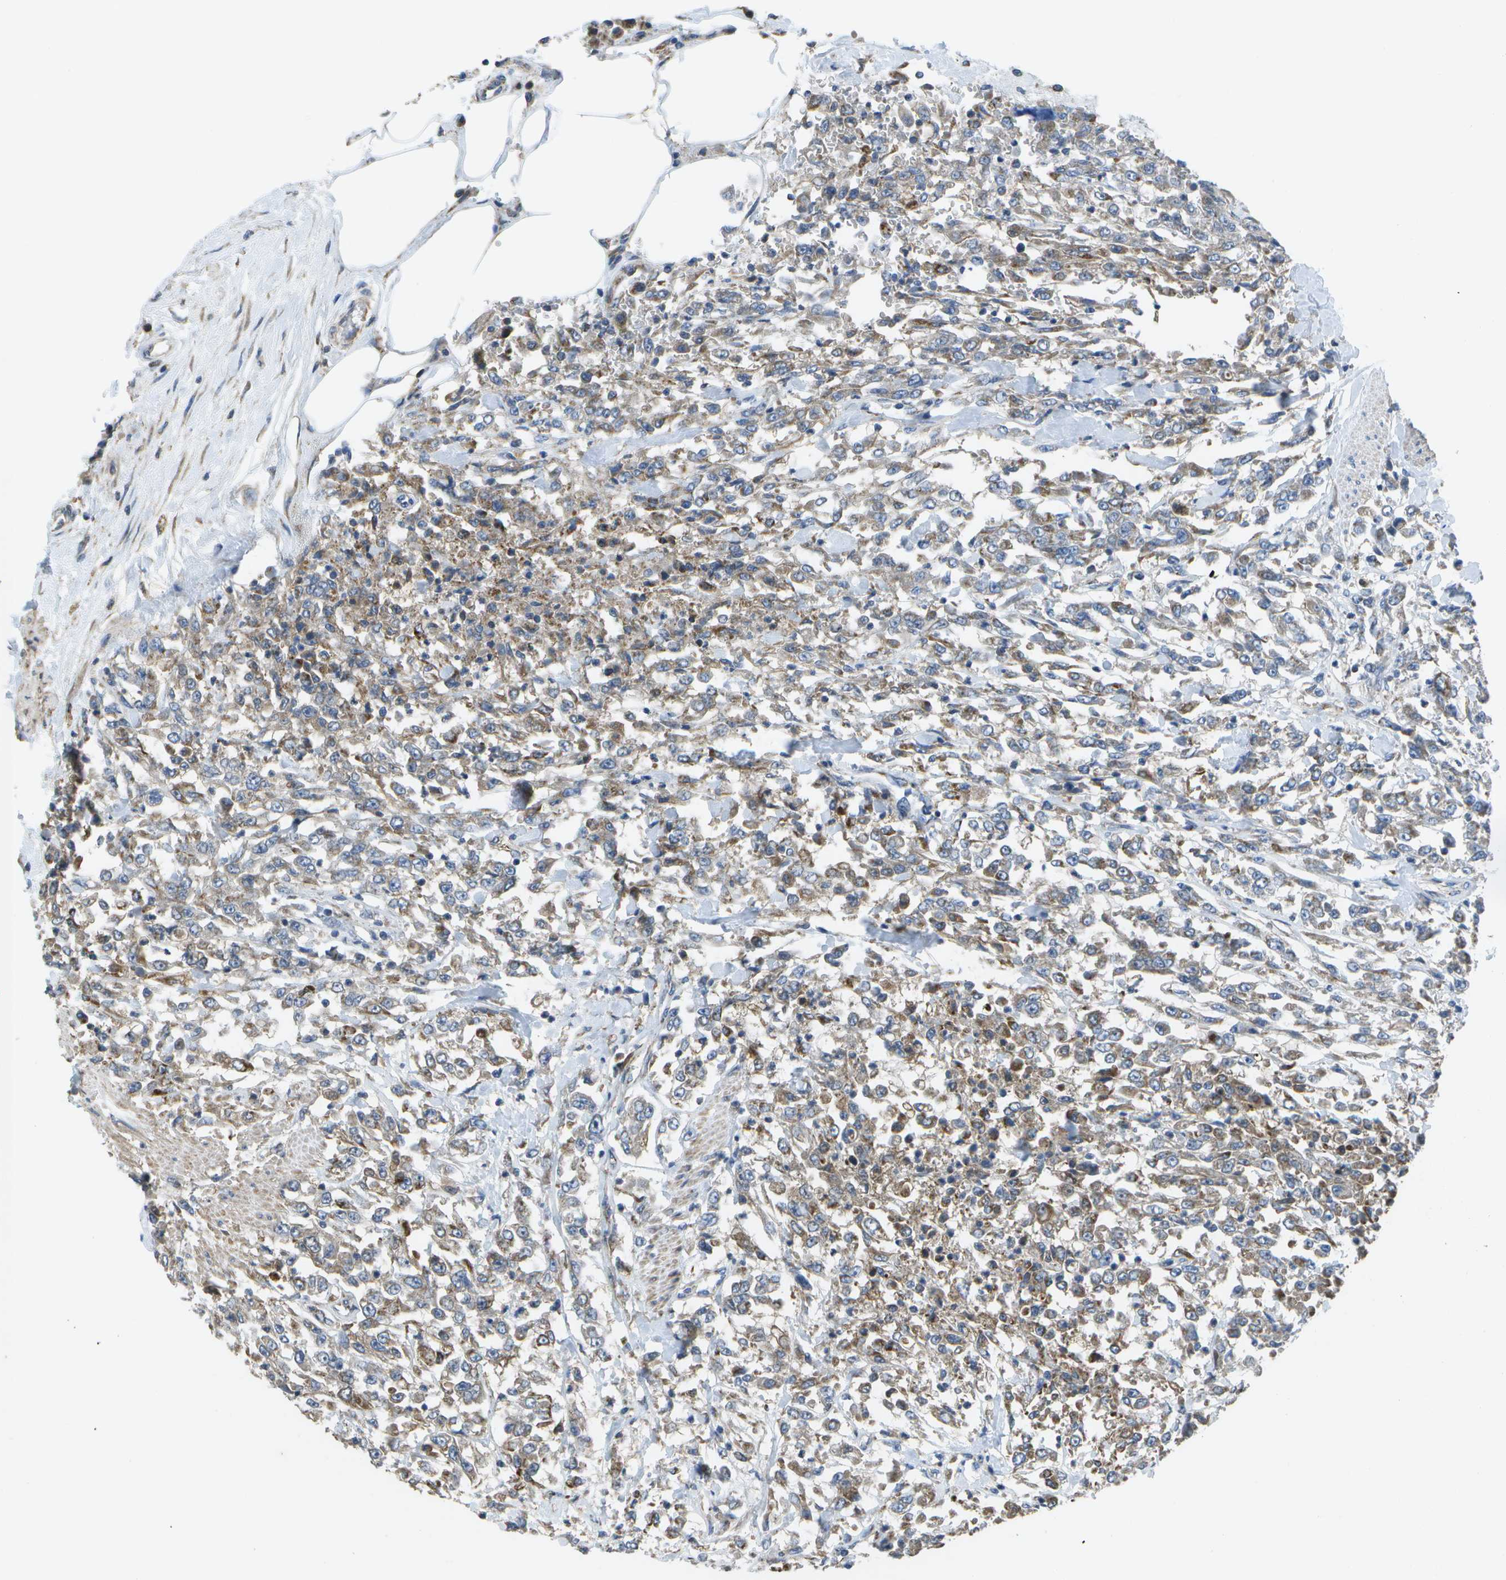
{"staining": {"intensity": "moderate", "quantity": ">75%", "location": "cytoplasmic/membranous"}, "tissue": "urothelial cancer", "cell_type": "Tumor cells", "image_type": "cancer", "snomed": [{"axis": "morphology", "description": "Urothelial carcinoma, High grade"}, {"axis": "topography", "description": "Urinary bladder"}], "caption": "Protein analysis of urothelial cancer tissue shows moderate cytoplasmic/membranous positivity in about >75% of tumor cells. Nuclei are stained in blue.", "gene": "HADHA", "patient": {"sex": "male", "age": 46}}